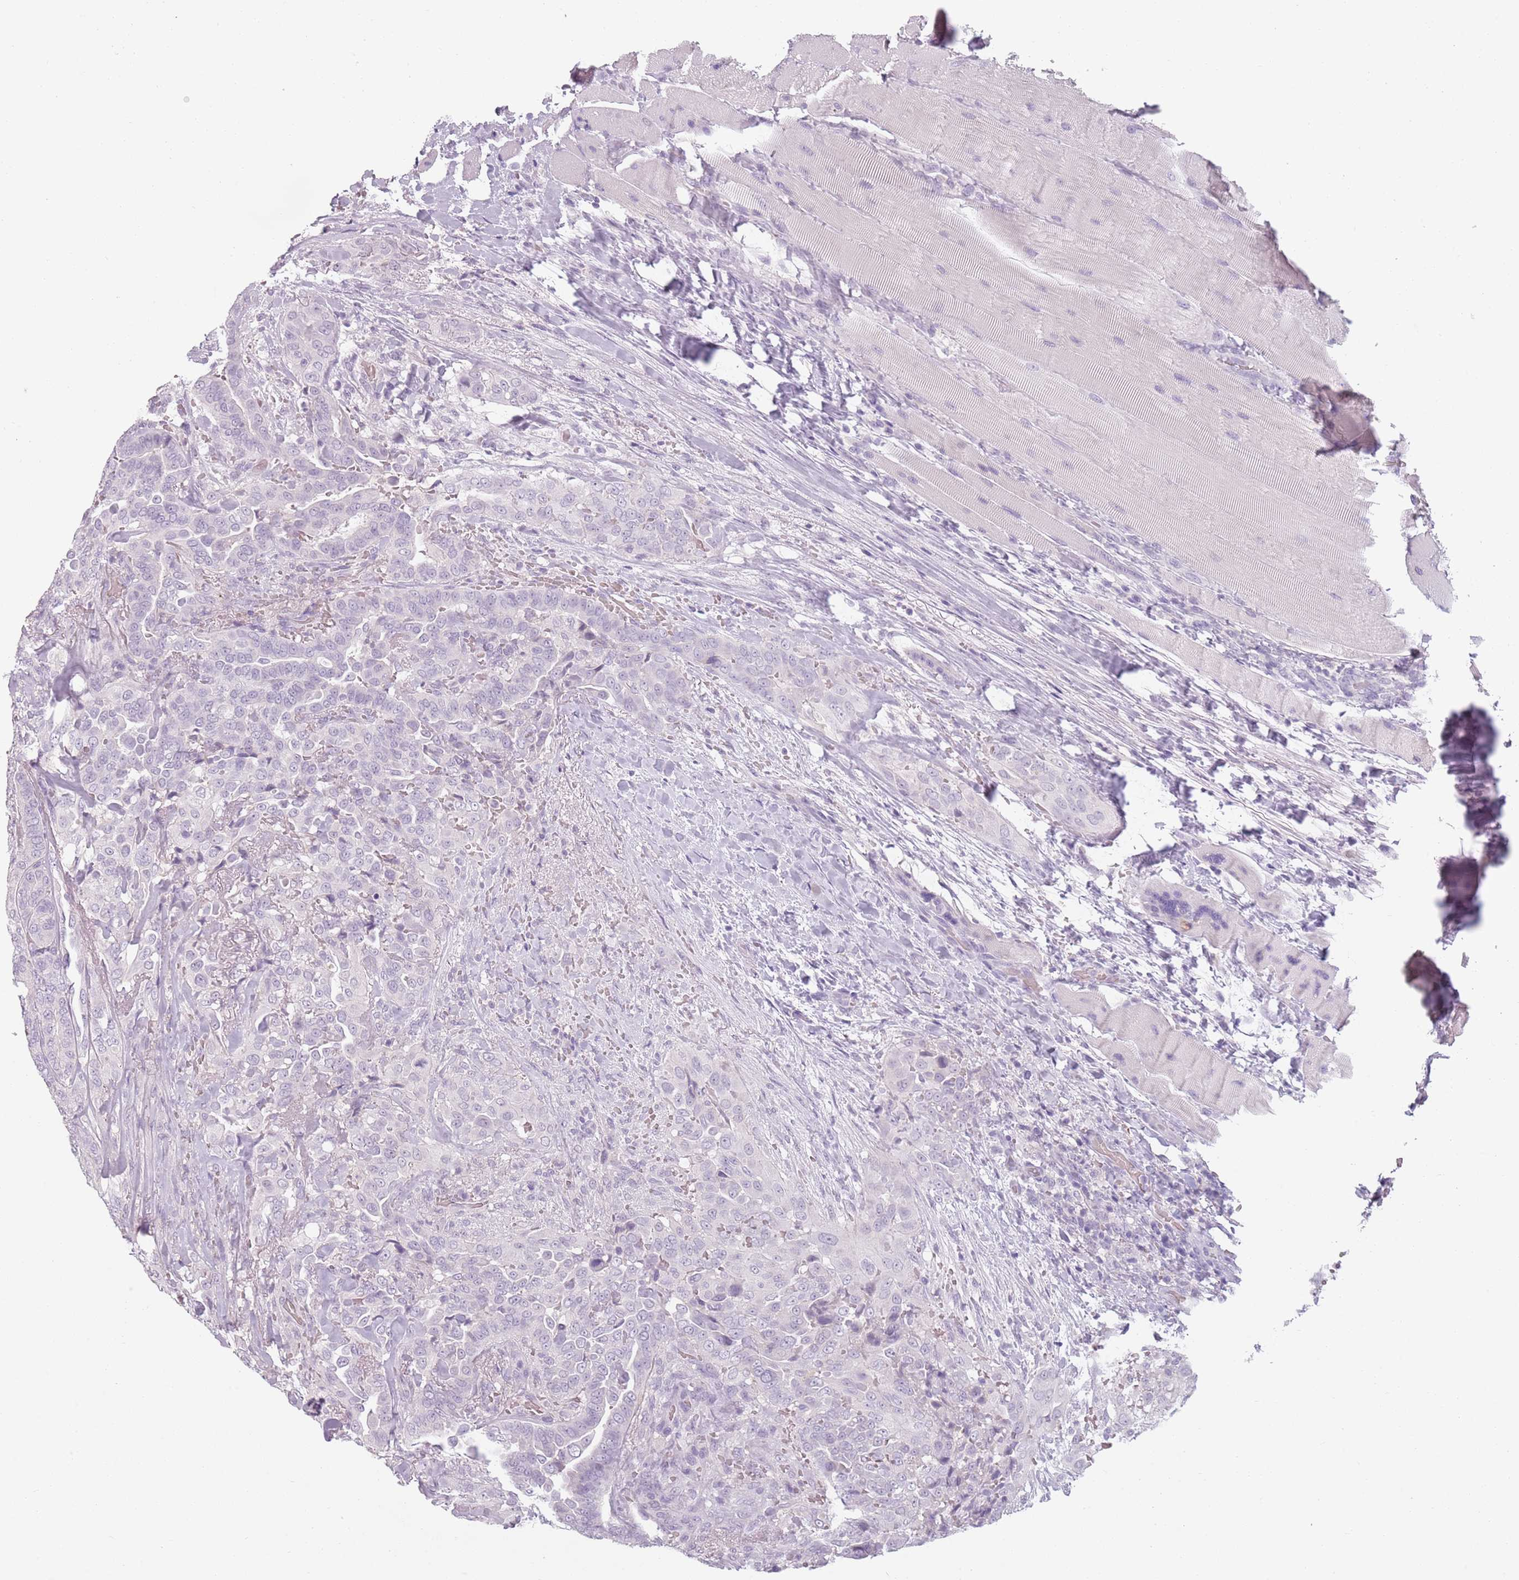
{"staining": {"intensity": "negative", "quantity": "none", "location": "none"}, "tissue": "thyroid cancer", "cell_type": "Tumor cells", "image_type": "cancer", "snomed": [{"axis": "morphology", "description": "Papillary adenocarcinoma, NOS"}, {"axis": "topography", "description": "Thyroid gland"}], "caption": "Tumor cells are negative for protein expression in human thyroid papillary adenocarcinoma. (Immunohistochemistry (ihc), brightfield microscopy, high magnification).", "gene": "PIEZO1", "patient": {"sex": "male", "age": 61}}